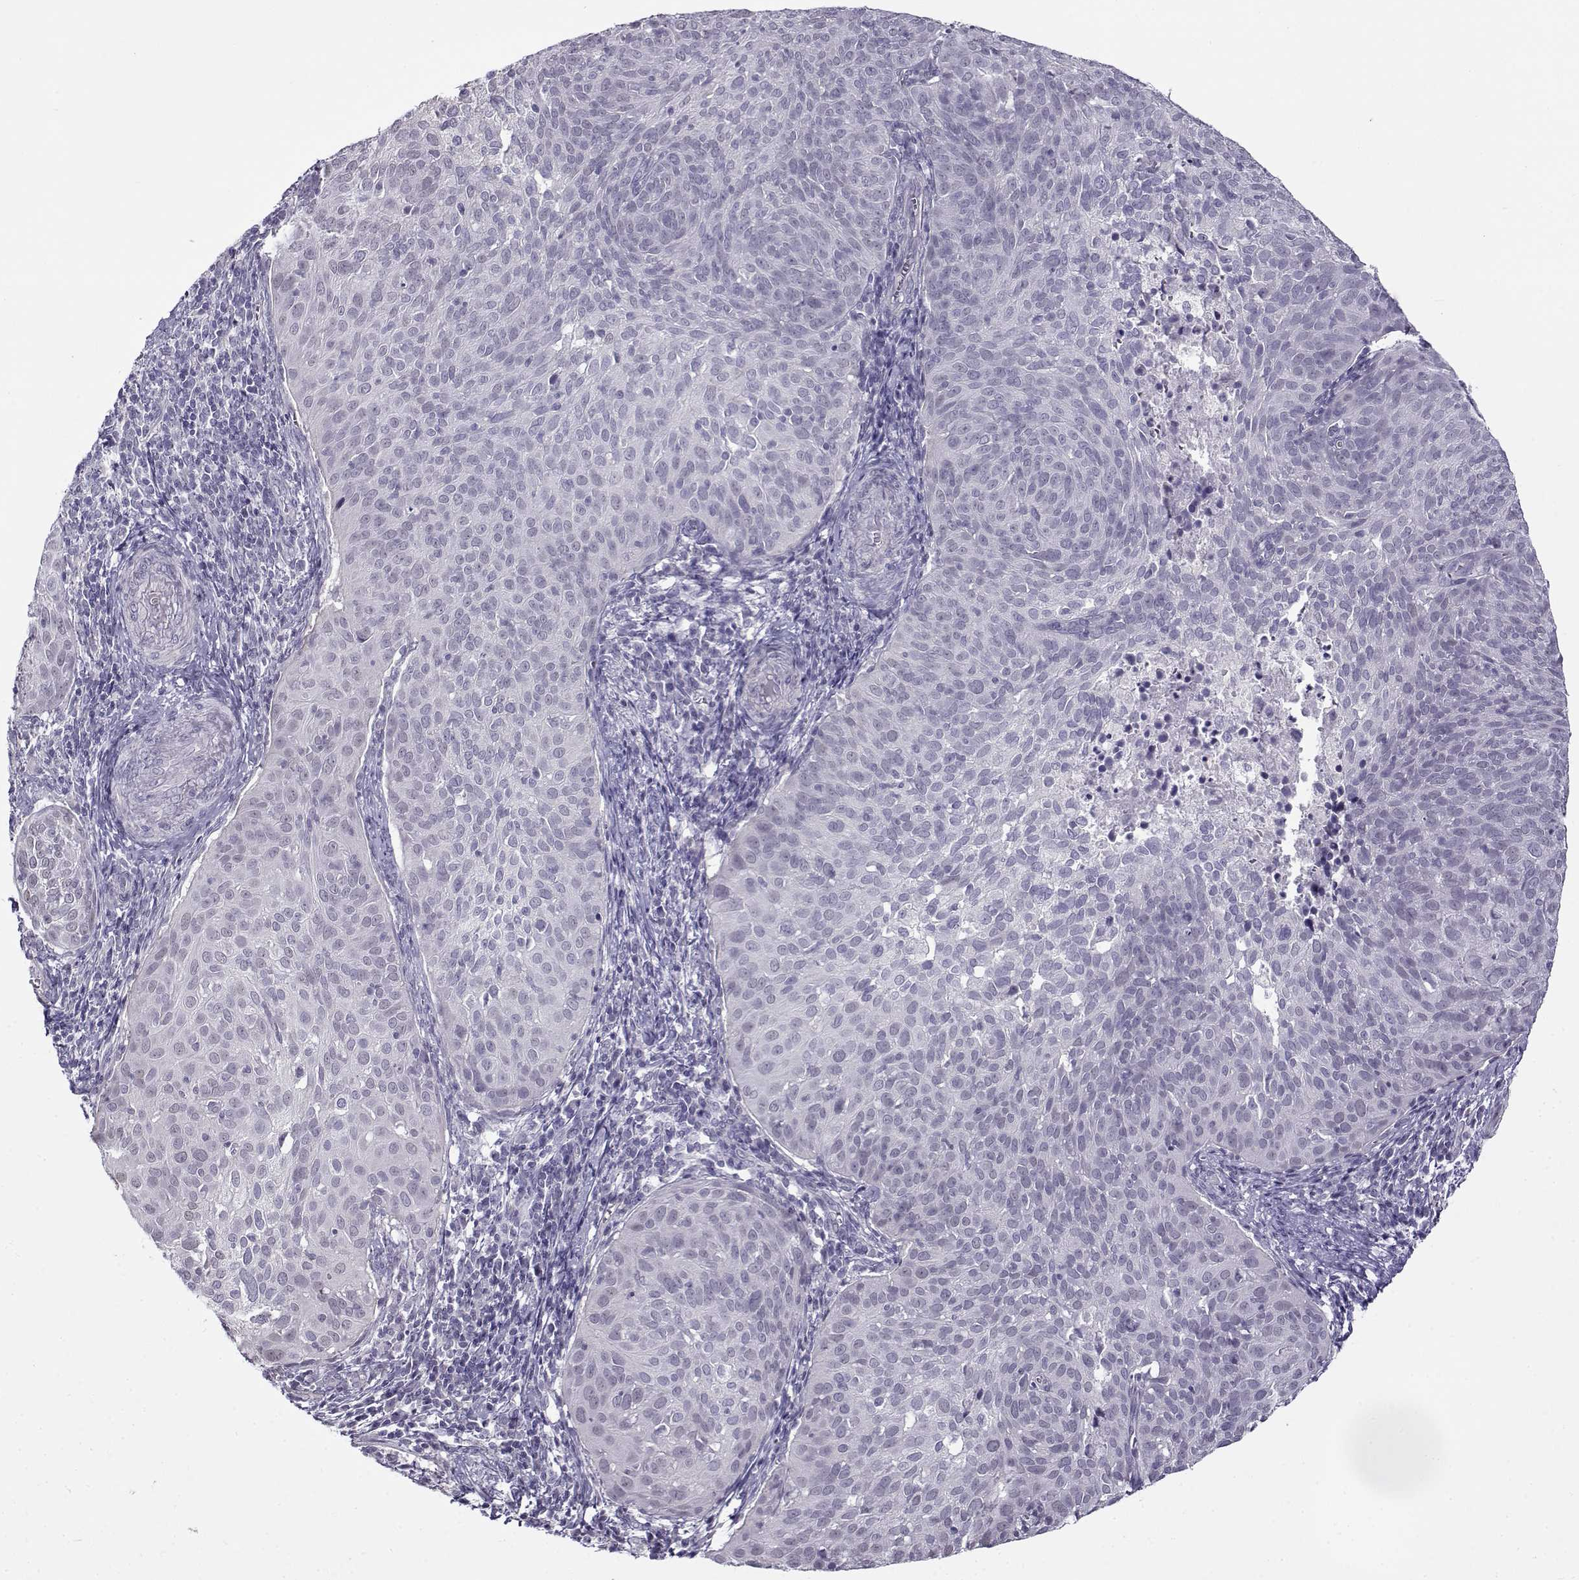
{"staining": {"intensity": "negative", "quantity": "none", "location": "none"}, "tissue": "cervical cancer", "cell_type": "Tumor cells", "image_type": "cancer", "snomed": [{"axis": "morphology", "description": "Squamous cell carcinoma, NOS"}, {"axis": "topography", "description": "Cervix"}], "caption": "IHC photomicrograph of neoplastic tissue: cervical squamous cell carcinoma stained with DAB (3,3'-diaminobenzidine) shows no significant protein expression in tumor cells.", "gene": "TEX55", "patient": {"sex": "female", "age": 39}}